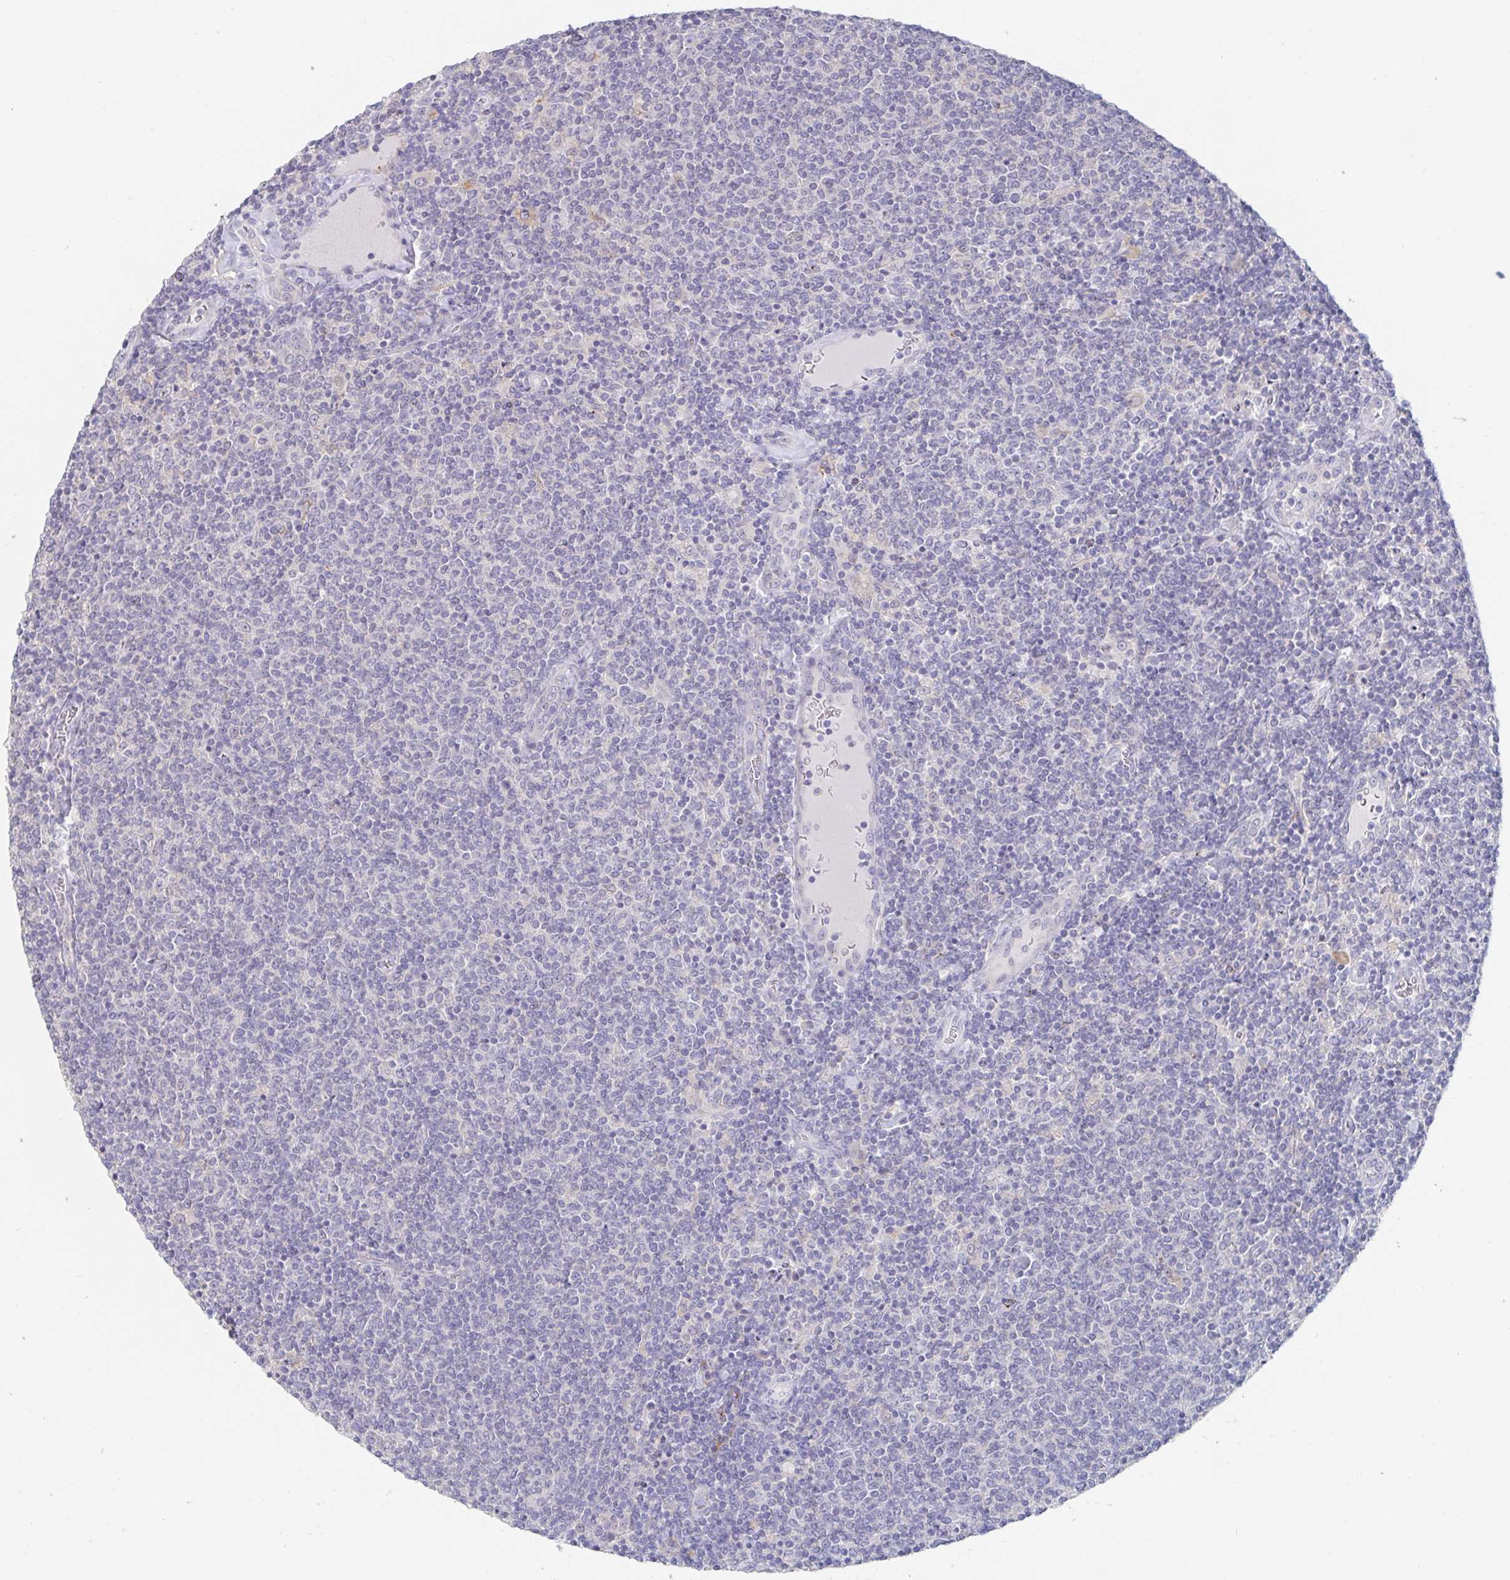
{"staining": {"intensity": "negative", "quantity": "none", "location": "none"}, "tissue": "lymphoma", "cell_type": "Tumor cells", "image_type": "cancer", "snomed": [{"axis": "morphology", "description": "Malignant lymphoma, non-Hodgkin's type, Low grade"}, {"axis": "topography", "description": "Lymph node"}], "caption": "There is no significant positivity in tumor cells of lymphoma.", "gene": "SPPL3", "patient": {"sex": "male", "age": 52}}